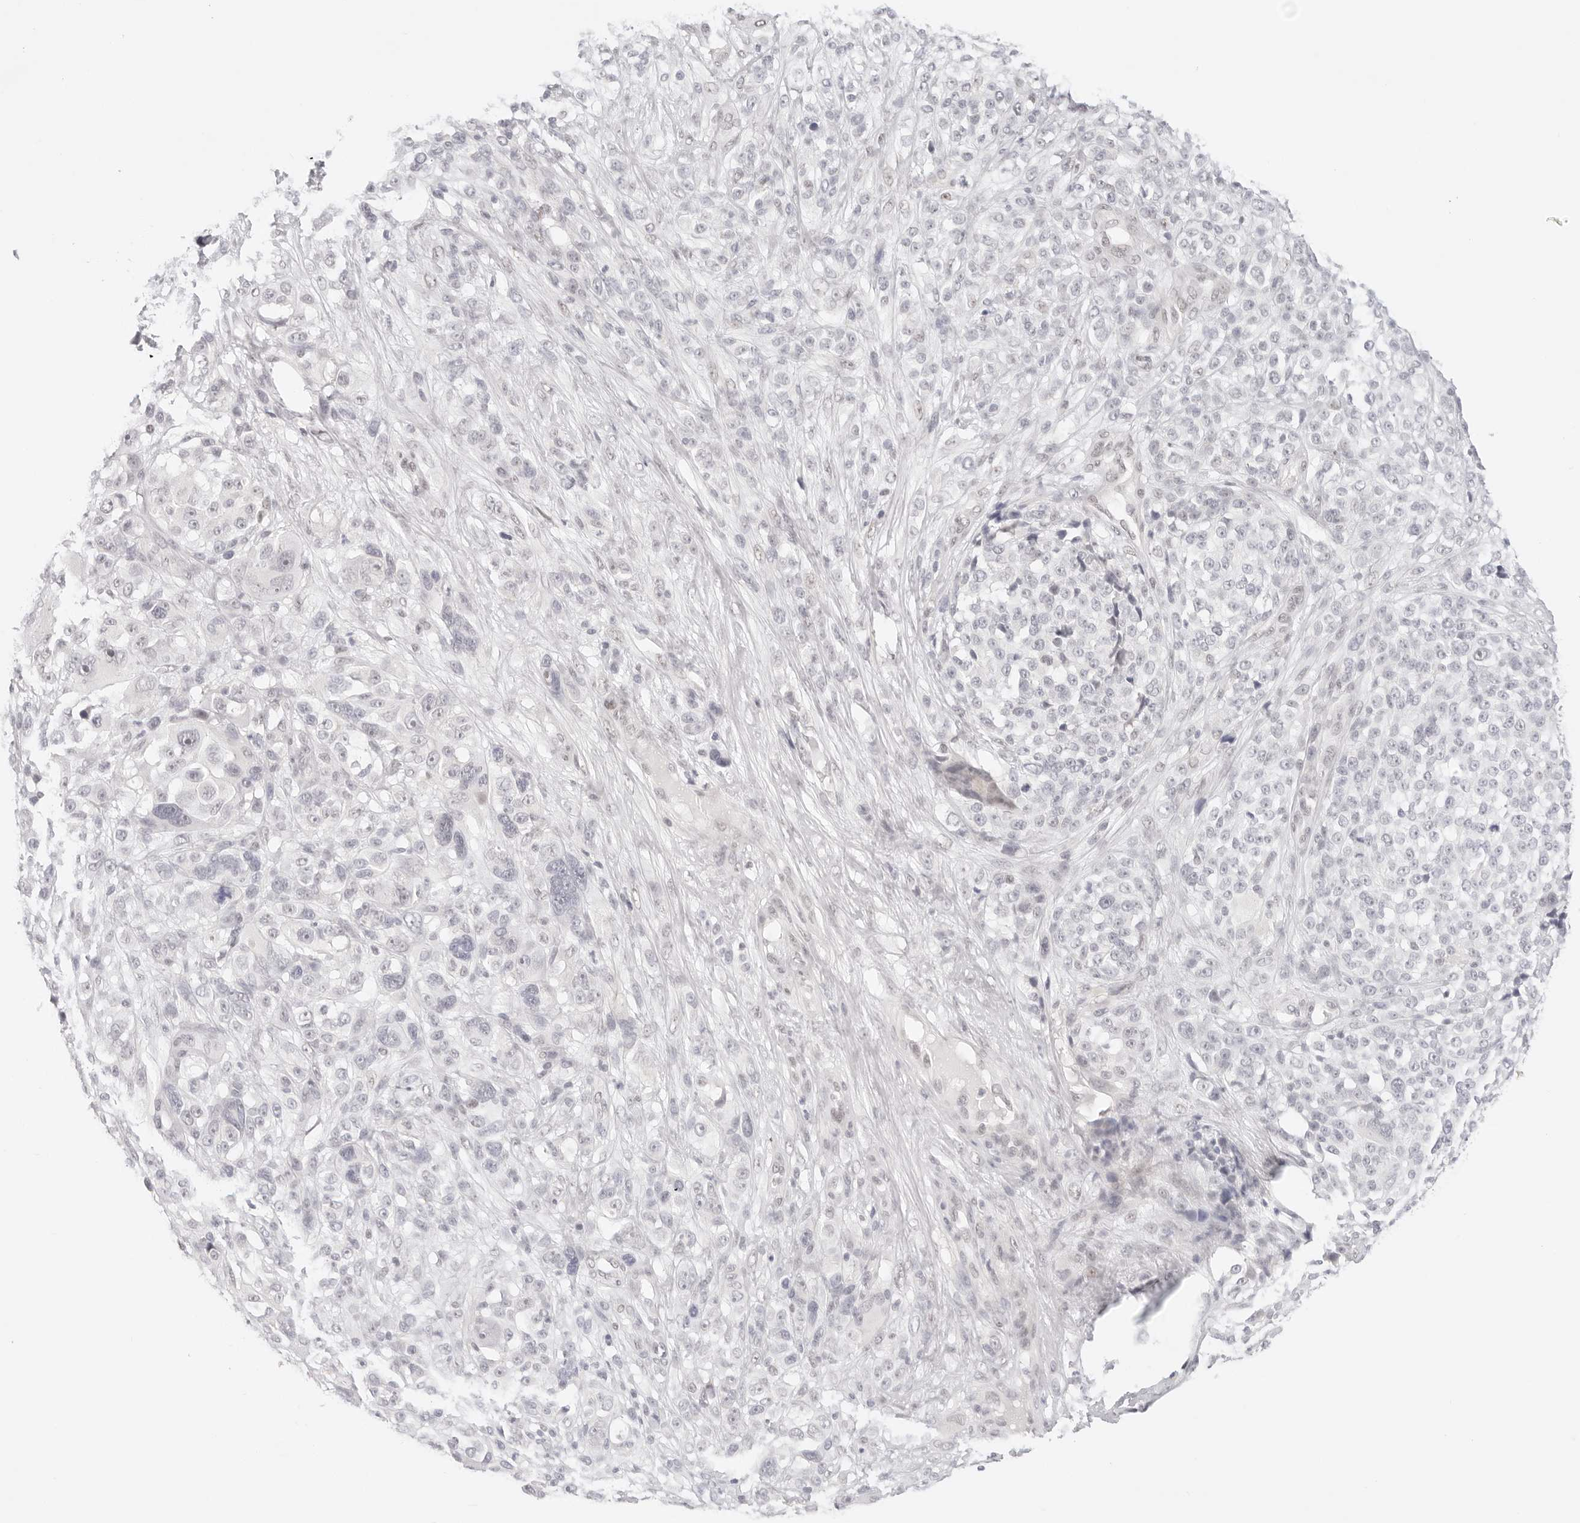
{"staining": {"intensity": "negative", "quantity": "none", "location": "none"}, "tissue": "melanoma", "cell_type": "Tumor cells", "image_type": "cancer", "snomed": [{"axis": "morphology", "description": "Malignant melanoma, NOS"}, {"axis": "topography", "description": "Skin"}], "caption": "This is a histopathology image of immunohistochemistry (IHC) staining of malignant melanoma, which shows no staining in tumor cells. (Immunohistochemistry (ihc), brightfield microscopy, high magnification).", "gene": "GTF2E2", "patient": {"sex": "female", "age": 55}}